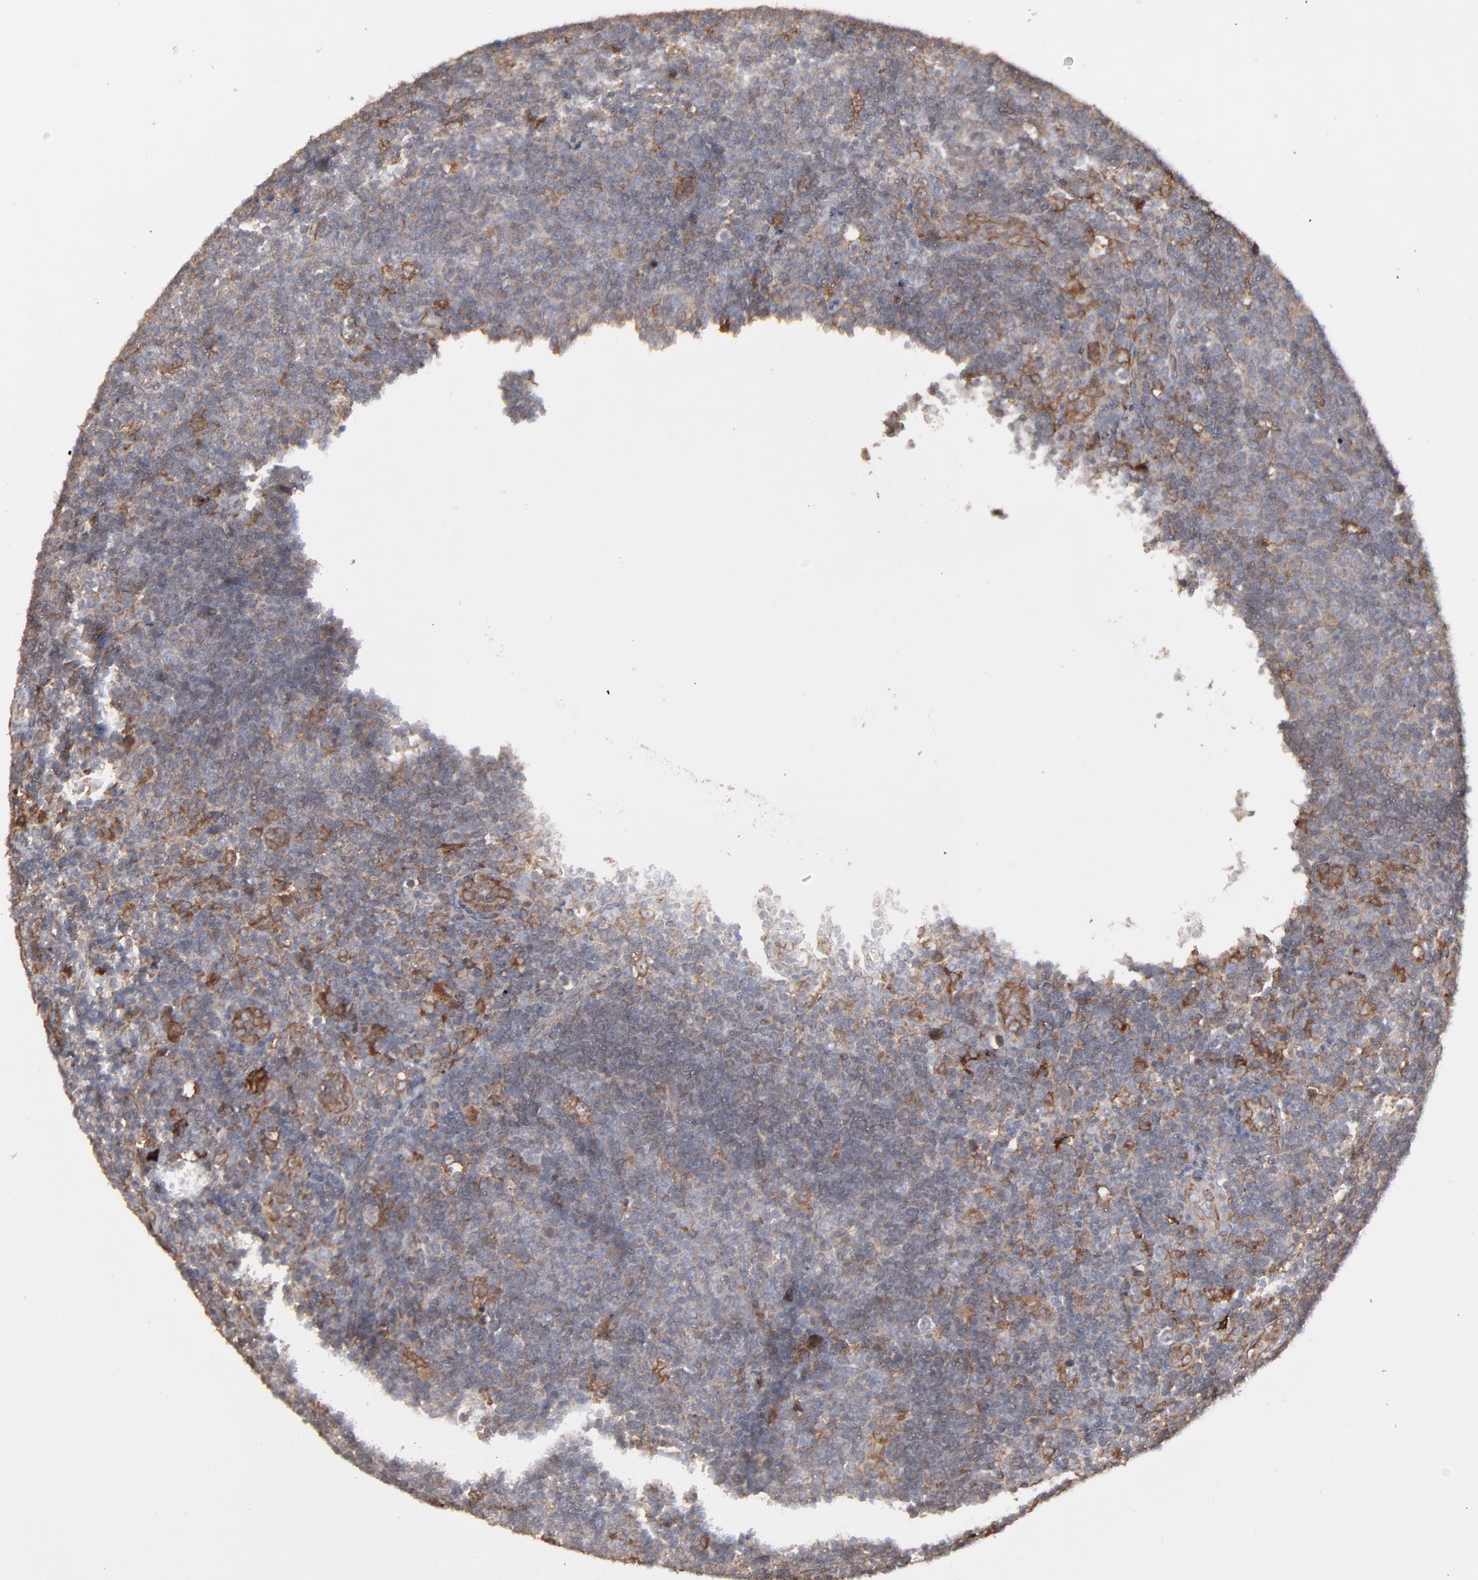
{"staining": {"intensity": "moderate", "quantity": "25%-75%", "location": "cytoplasmic/membranous"}, "tissue": "lymphoma", "cell_type": "Tumor cells", "image_type": "cancer", "snomed": [{"axis": "morphology", "description": "Malignant lymphoma, non-Hodgkin's type, Low grade"}, {"axis": "topography", "description": "Lymph node"}], "caption": "A brown stain highlights moderate cytoplasmic/membranous staining of a protein in lymphoma tumor cells.", "gene": "RAB9A", "patient": {"sex": "male", "age": 74}}